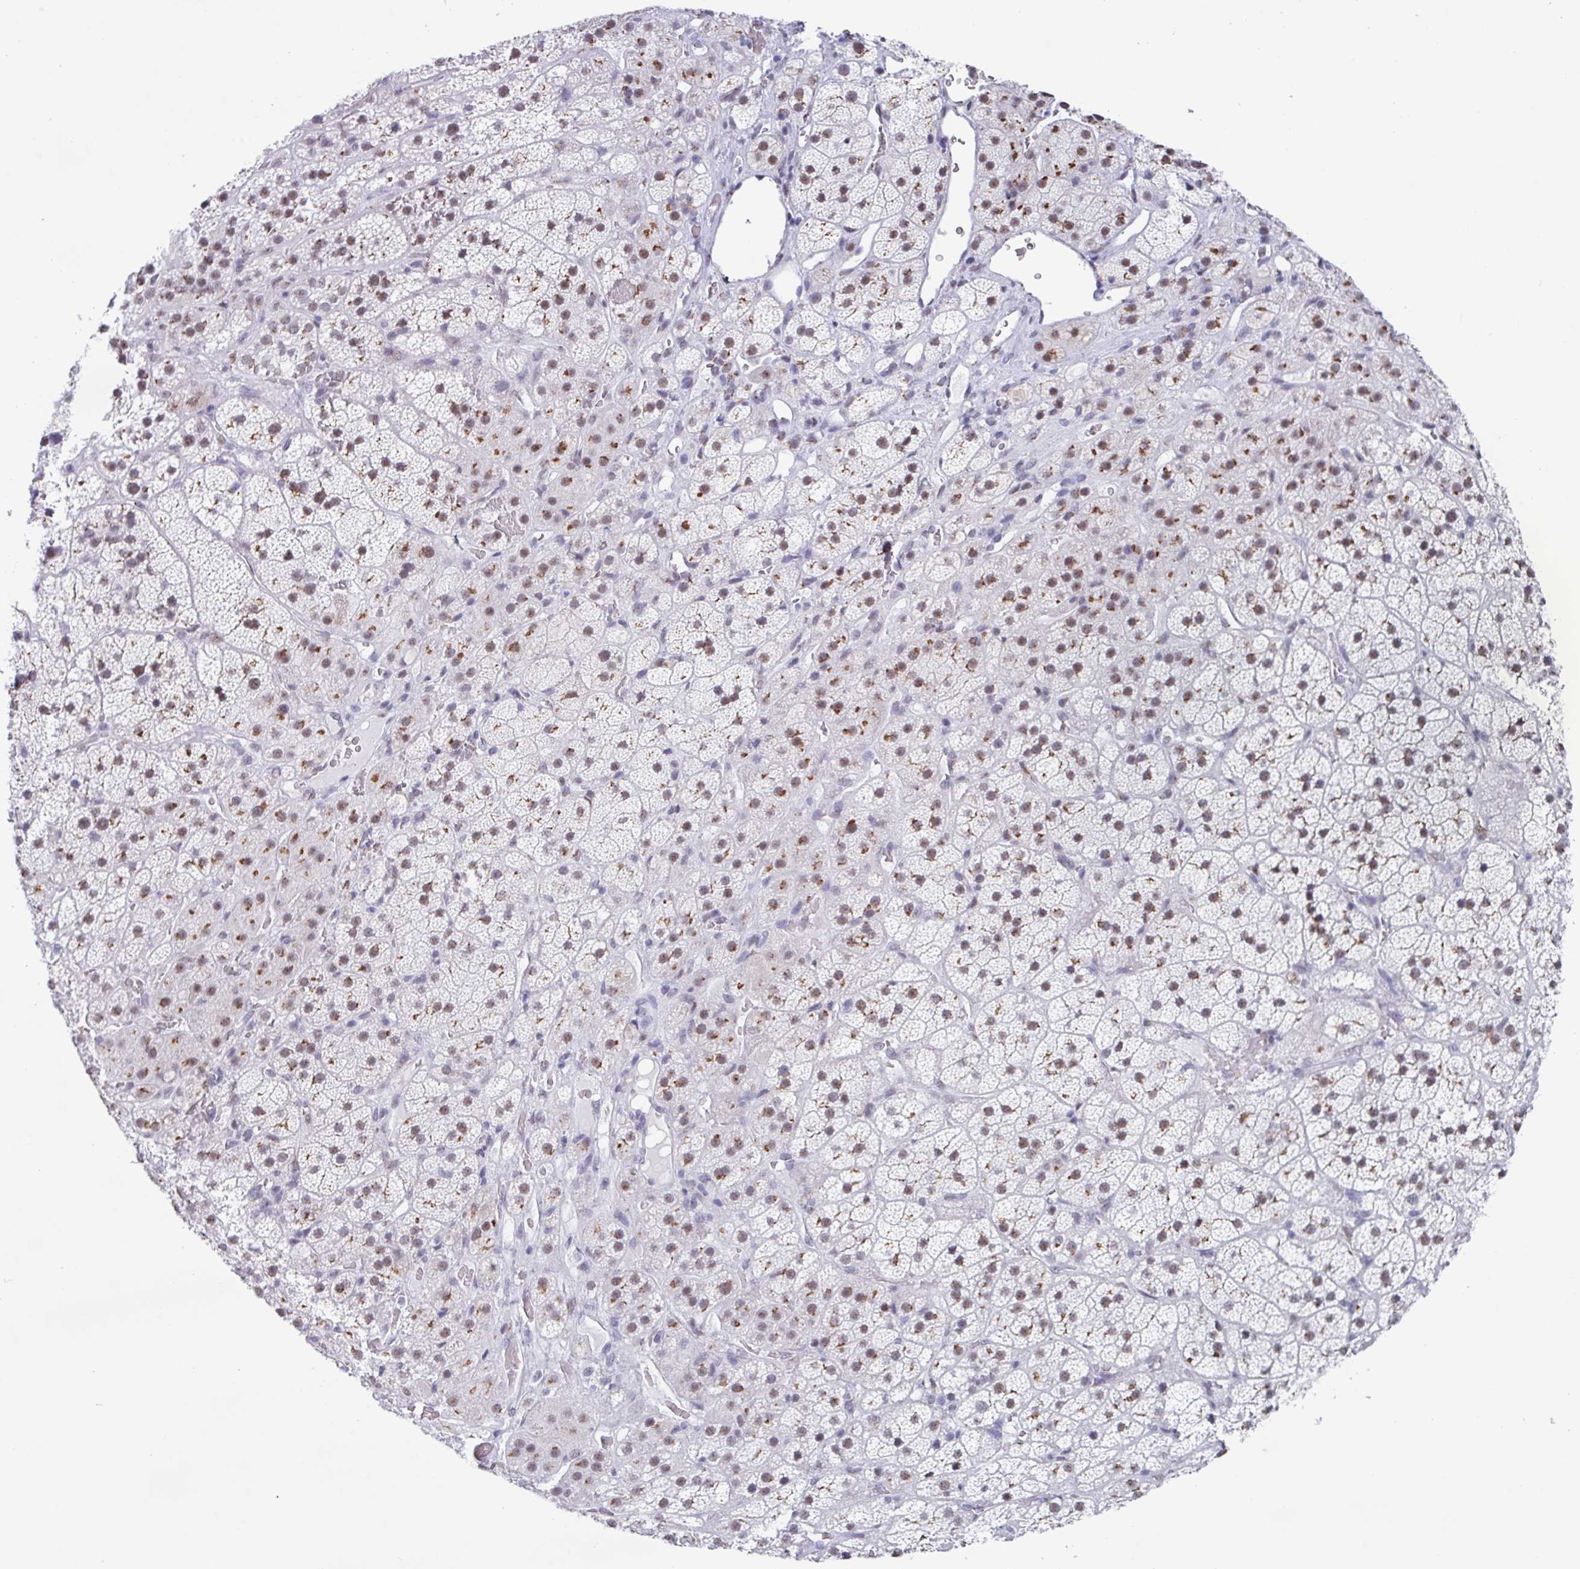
{"staining": {"intensity": "moderate", "quantity": "25%-75%", "location": "cytoplasmic/membranous,nuclear"}, "tissue": "adrenal gland", "cell_type": "Glandular cells", "image_type": "normal", "snomed": [{"axis": "morphology", "description": "Normal tissue, NOS"}, {"axis": "topography", "description": "Adrenal gland"}], "caption": "Glandular cells reveal medium levels of moderate cytoplasmic/membranous,nuclear expression in approximately 25%-75% of cells in unremarkable adrenal gland.", "gene": "PUF60", "patient": {"sex": "male", "age": 57}}